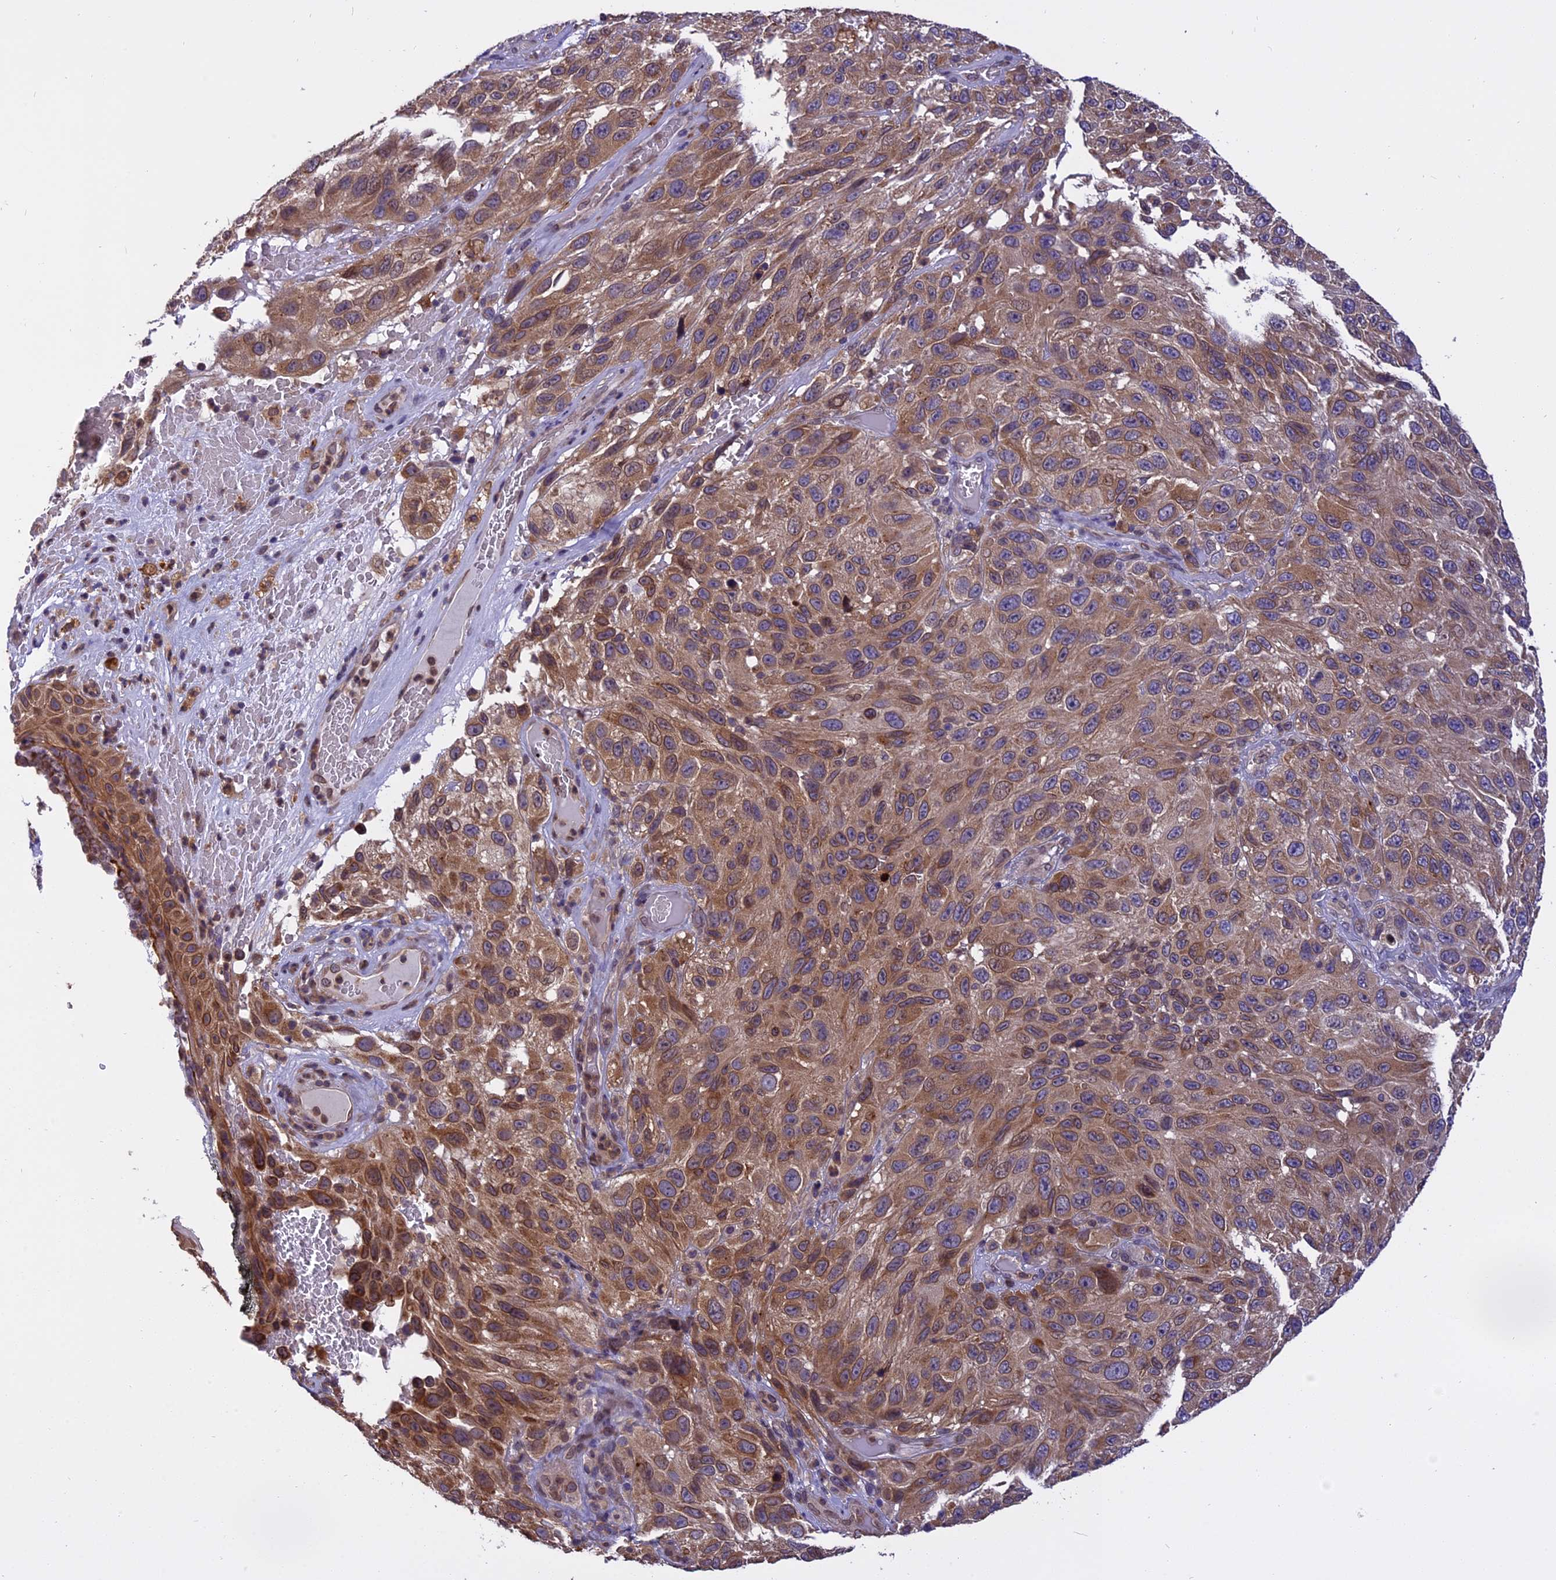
{"staining": {"intensity": "moderate", "quantity": ">75%", "location": "cytoplasmic/membranous"}, "tissue": "melanoma", "cell_type": "Tumor cells", "image_type": "cancer", "snomed": [{"axis": "morphology", "description": "Malignant melanoma, NOS"}, {"axis": "topography", "description": "Skin"}], "caption": "Immunohistochemistry (IHC) of human malignant melanoma shows medium levels of moderate cytoplasmic/membranous positivity in about >75% of tumor cells. (DAB = brown stain, brightfield microscopy at high magnification).", "gene": "CHMP2A", "patient": {"sex": "female", "age": 96}}